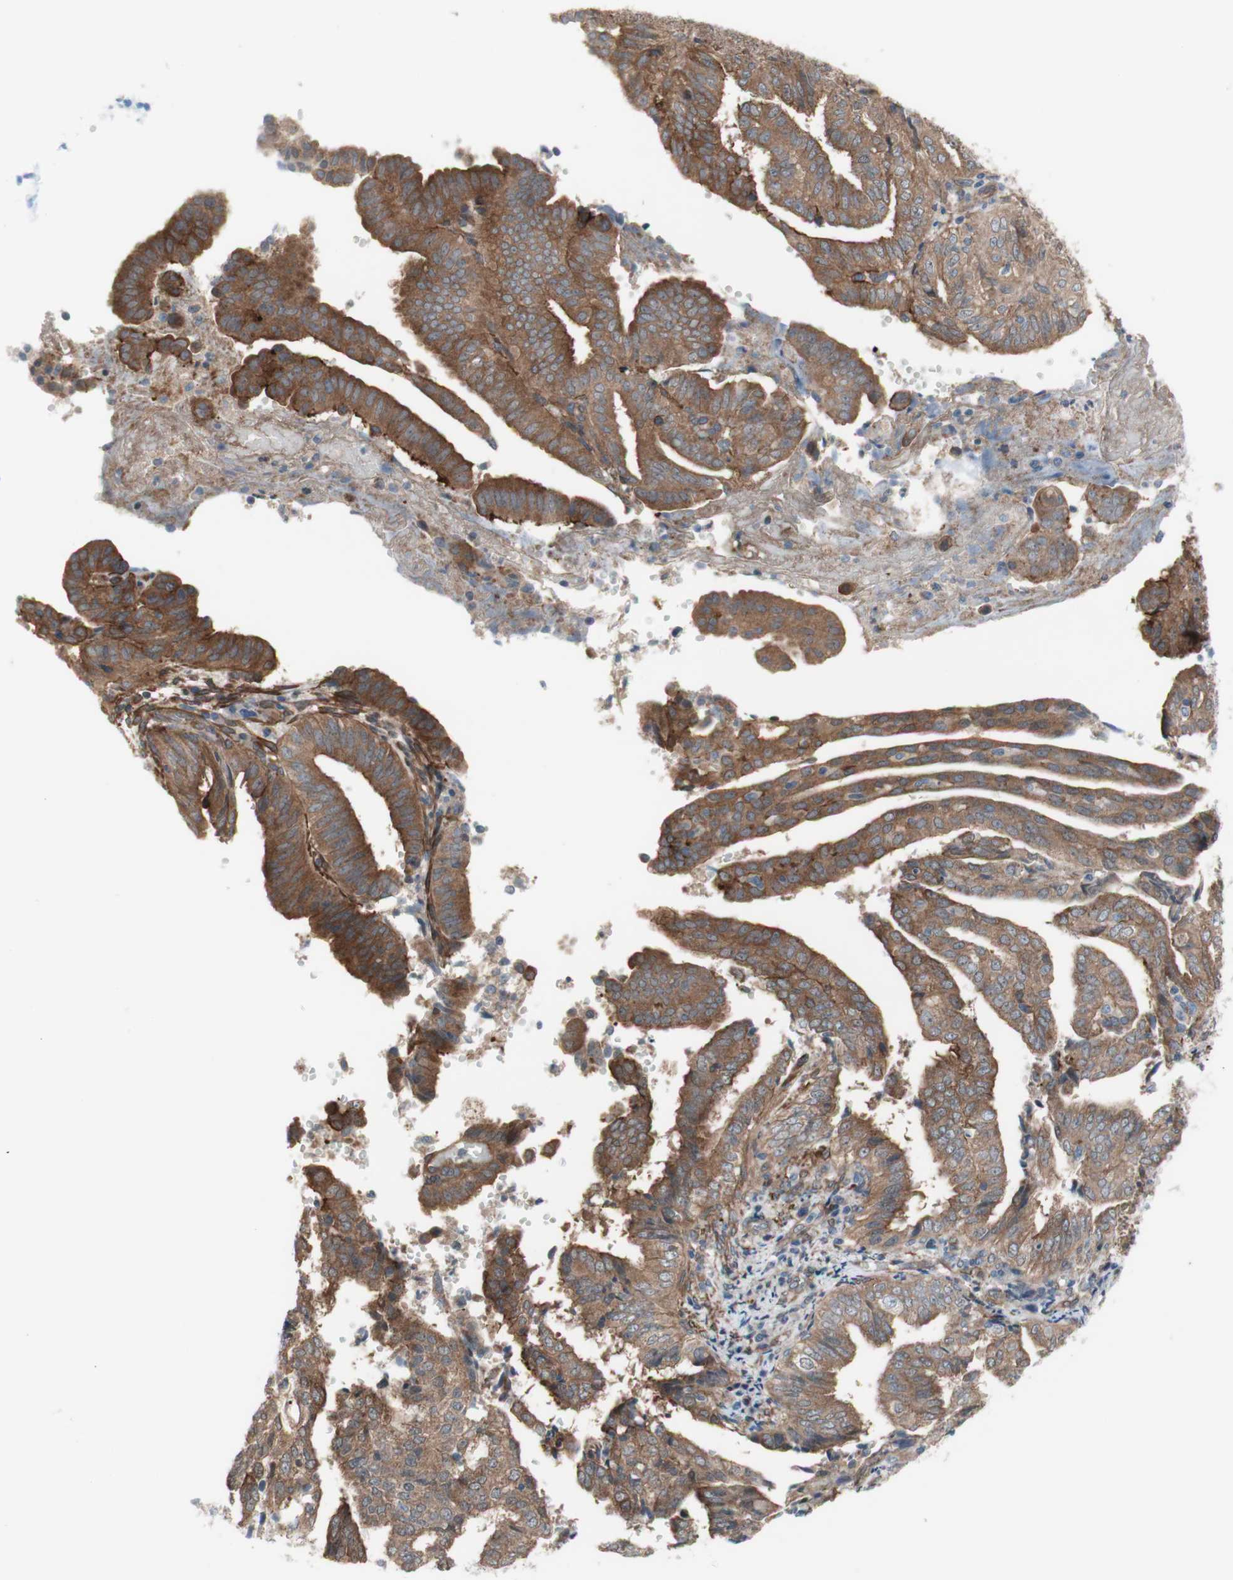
{"staining": {"intensity": "moderate", "quantity": ">75%", "location": "cytoplasmic/membranous"}, "tissue": "endometrial cancer", "cell_type": "Tumor cells", "image_type": "cancer", "snomed": [{"axis": "morphology", "description": "Adenocarcinoma, NOS"}, {"axis": "topography", "description": "Endometrium"}], "caption": "The image demonstrates staining of endometrial cancer (adenocarcinoma), revealing moderate cytoplasmic/membranous protein staining (brown color) within tumor cells.", "gene": "CNN3", "patient": {"sex": "female", "age": 58}}